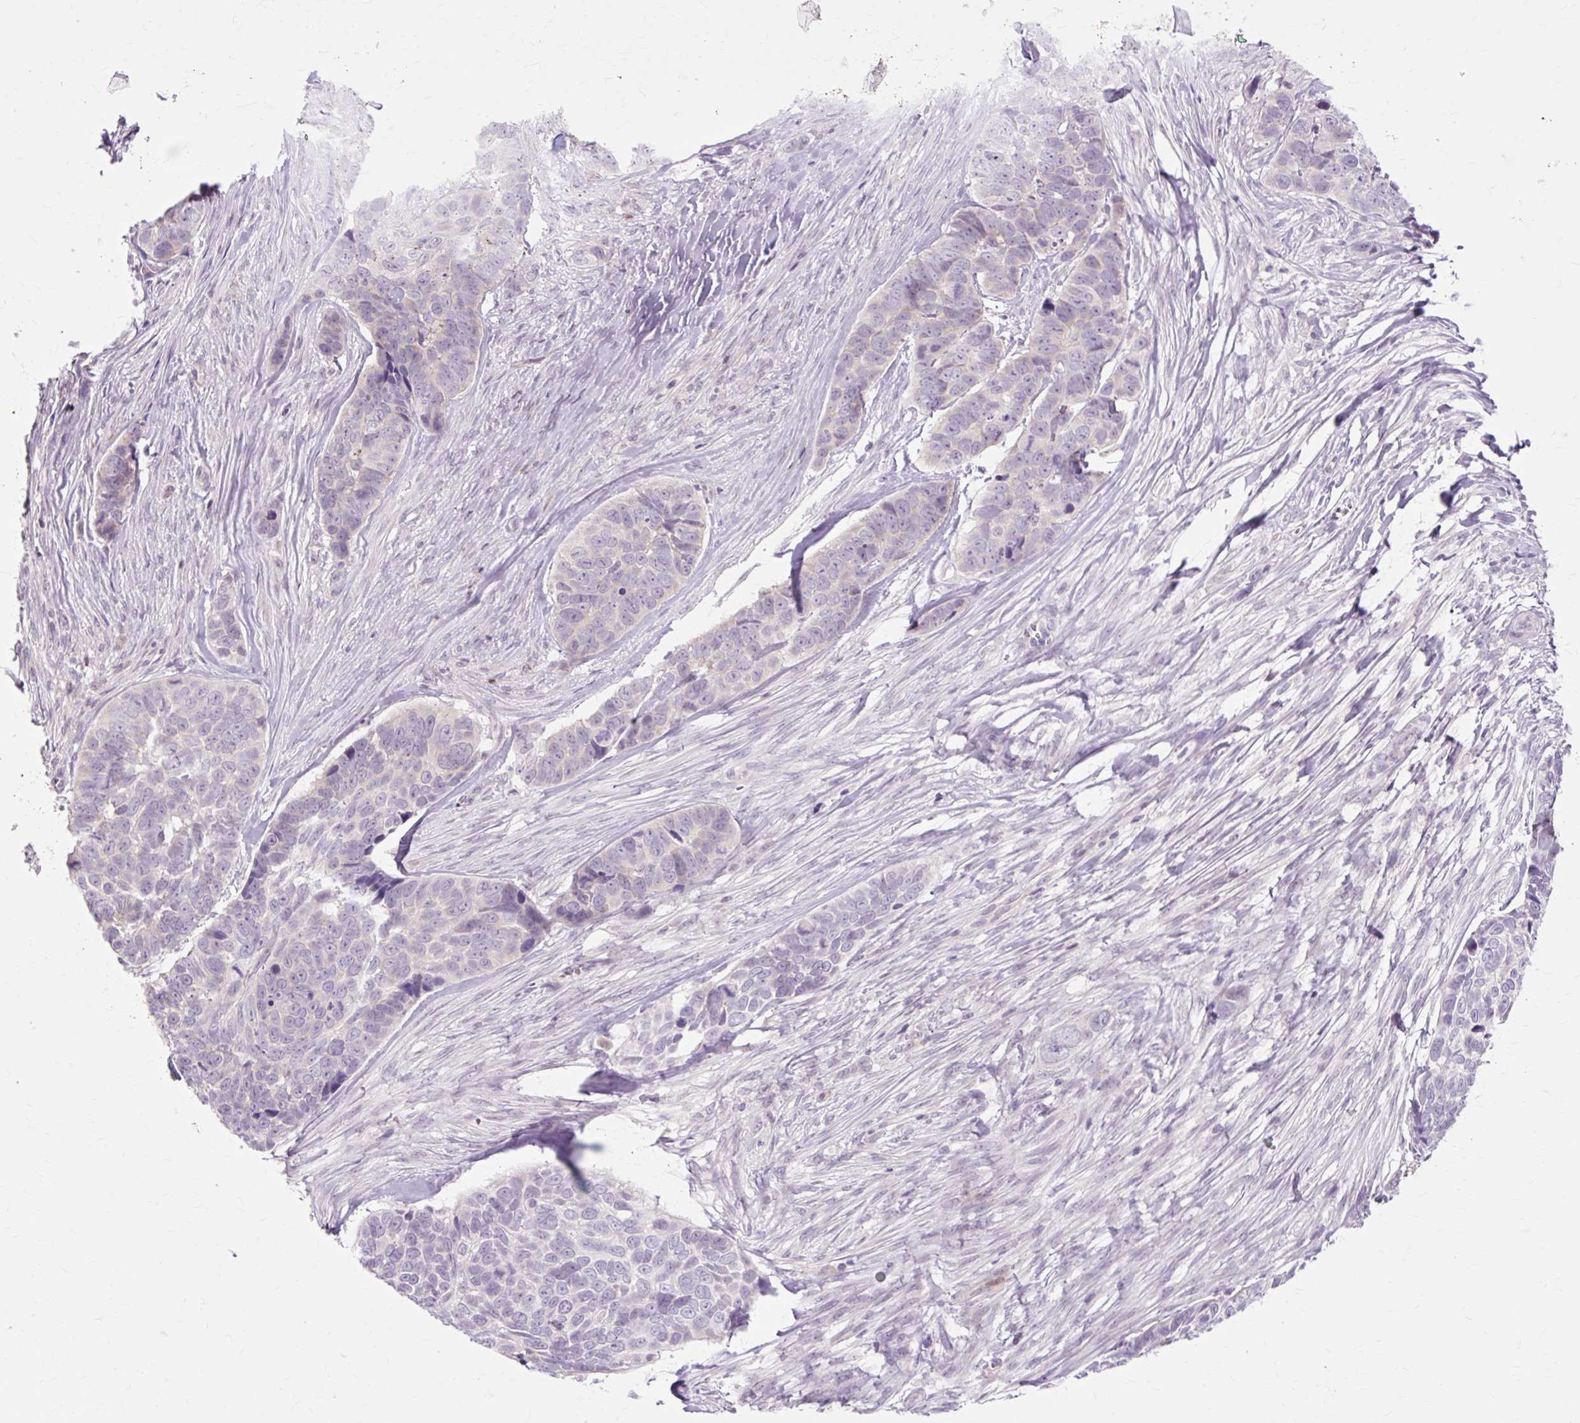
{"staining": {"intensity": "negative", "quantity": "none", "location": "none"}, "tissue": "skin cancer", "cell_type": "Tumor cells", "image_type": "cancer", "snomed": [{"axis": "morphology", "description": "Basal cell carcinoma"}, {"axis": "topography", "description": "Skin"}], "caption": "Photomicrograph shows no protein positivity in tumor cells of basal cell carcinoma (skin) tissue. (Brightfield microscopy of DAB (3,3'-diaminobenzidine) immunohistochemistry (IHC) at high magnification).", "gene": "ZNF35", "patient": {"sex": "female", "age": 82}}